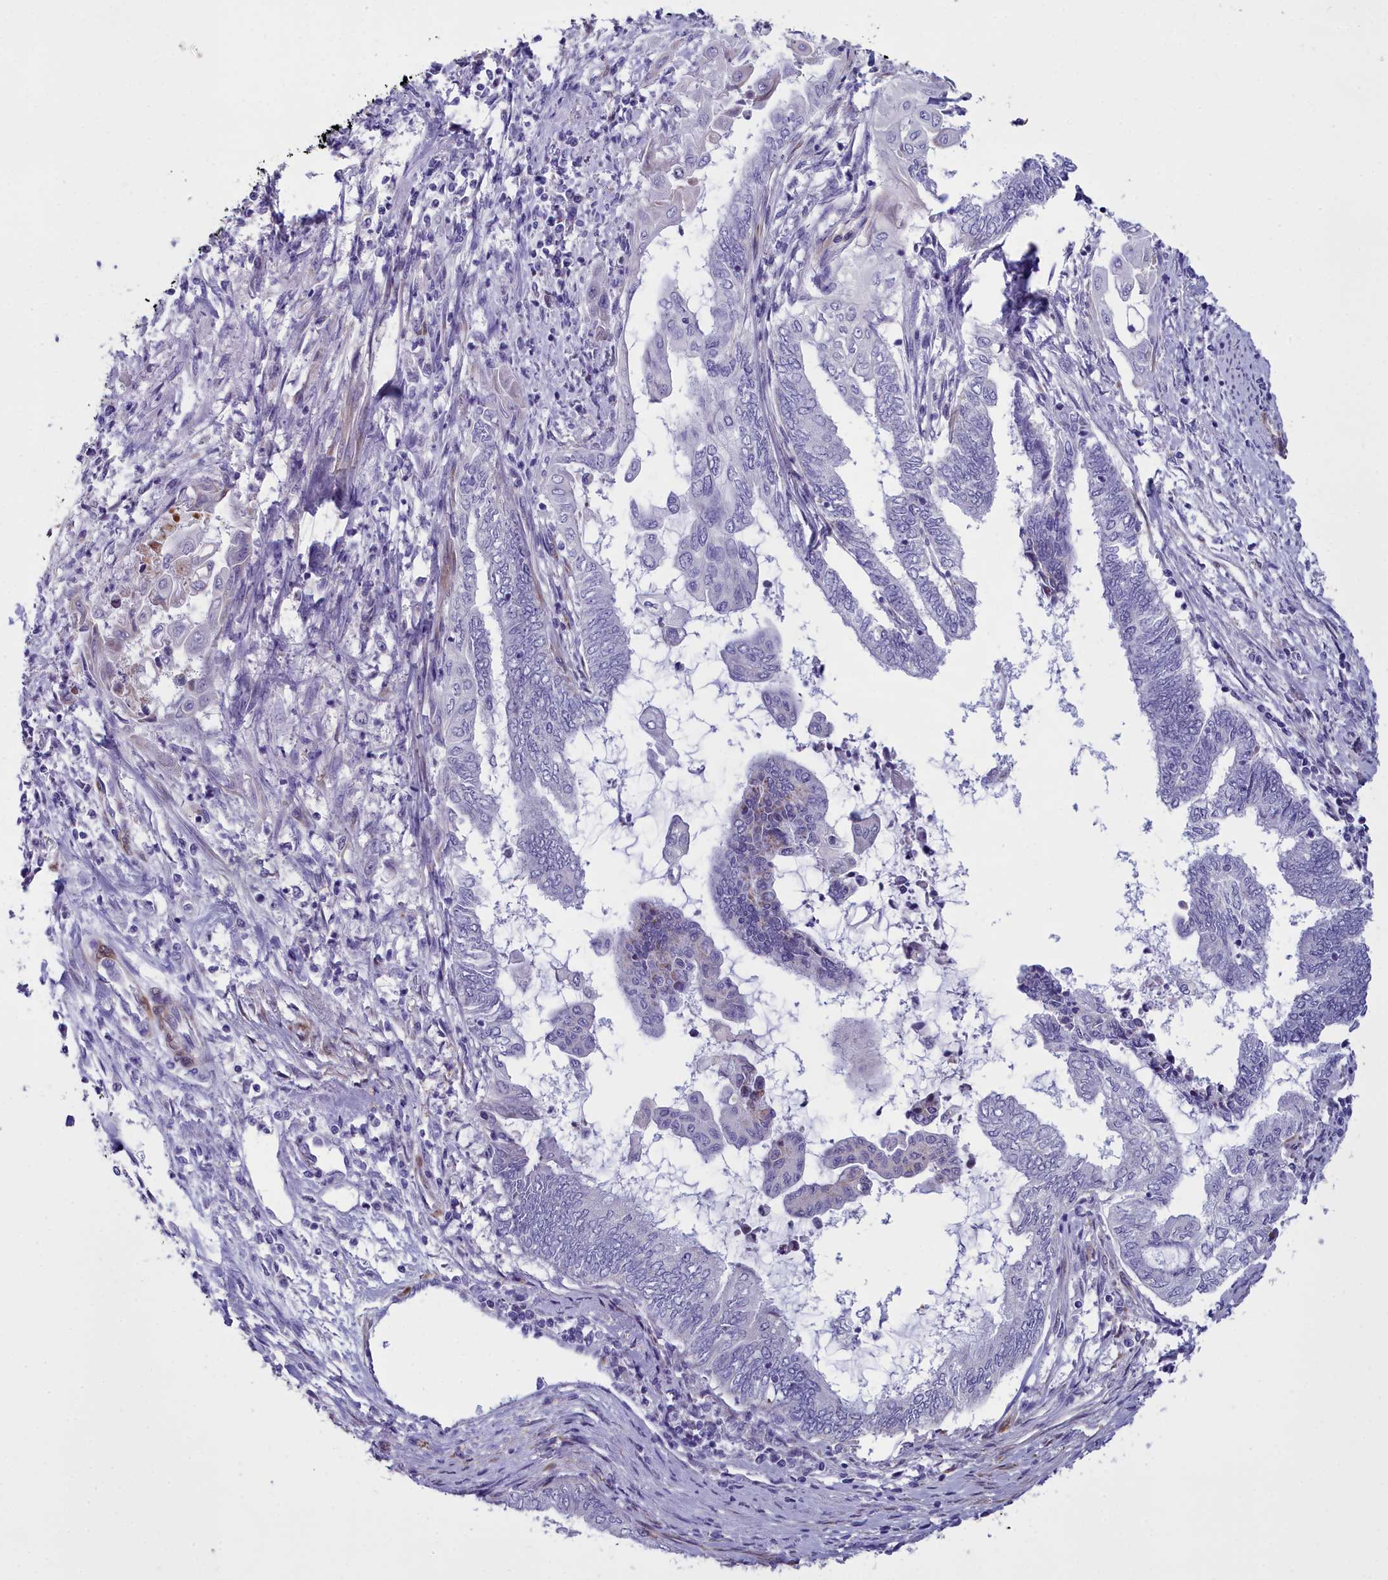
{"staining": {"intensity": "negative", "quantity": "none", "location": "none"}, "tissue": "endometrial cancer", "cell_type": "Tumor cells", "image_type": "cancer", "snomed": [{"axis": "morphology", "description": "Adenocarcinoma, NOS"}, {"axis": "topography", "description": "Uterus"}, {"axis": "topography", "description": "Endometrium"}], "caption": "Tumor cells are negative for brown protein staining in endometrial cancer.", "gene": "PPP1R14A", "patient": {"sex": "female", "age": 70}}